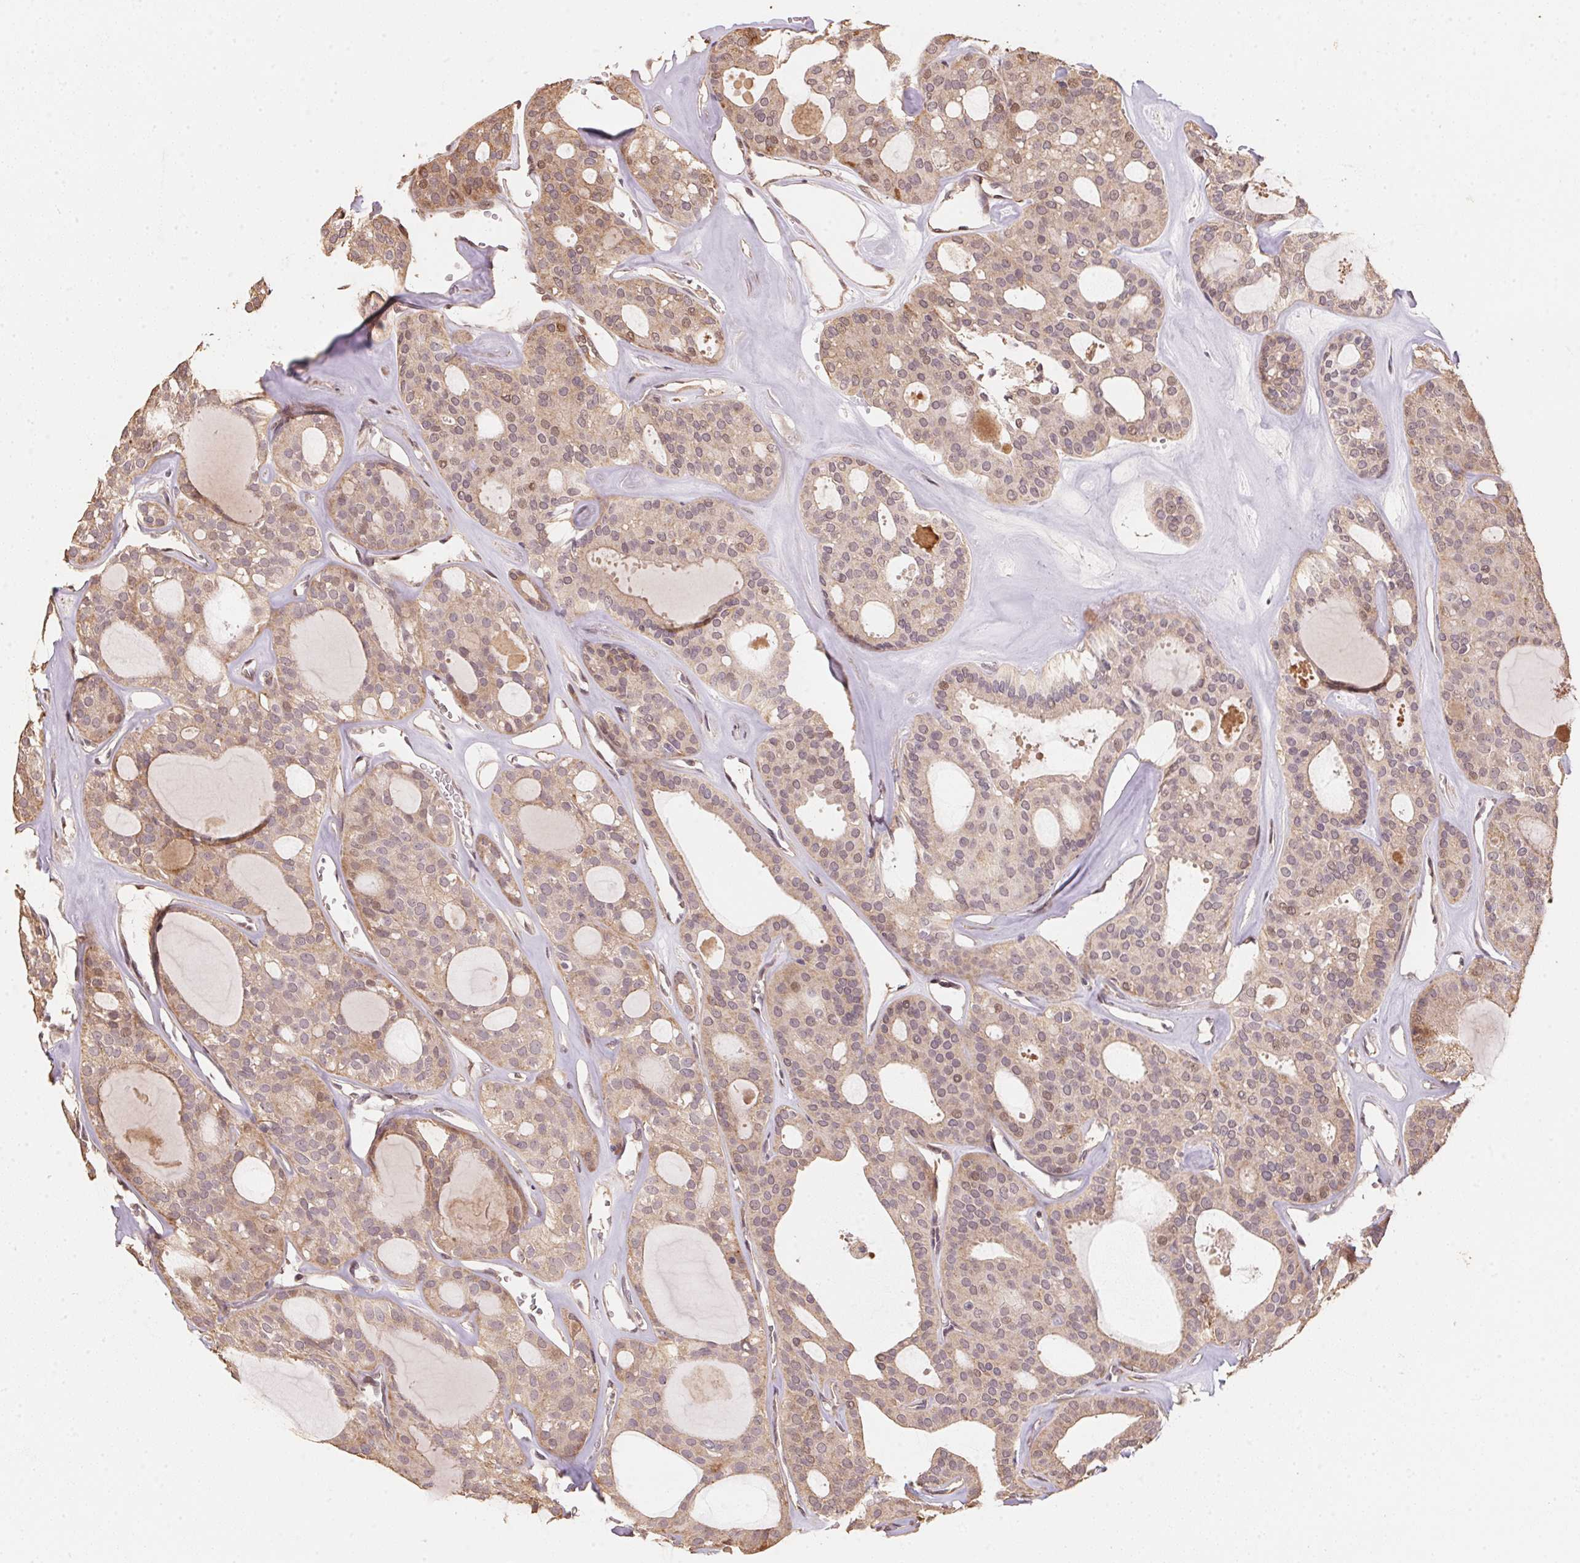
{"staining": {"intensity": "weak", "quantity": "25%-75%", "location": "cytoplasmic/membranous"}, "tissue": "thyroid cancer", "cell_type": "Tumor cells", "image_type": "cancer", "snomed": [{"axis": "morphology", "description": "Follicular adenoma carcinoma, NOS"}, {"axis": "topography", "description": "Thyroid gland"}], "caption": "Thyroid cancer (follicular adenoma carcinoma) stained for a protein displays weak cytoplasmic/membranous positivity in tumor cells. (DAB IHC, brown staining for protein, blue staining for nuclei).", "gene": "TMEM222", "patient": {"sex": "male", "age": 75}}